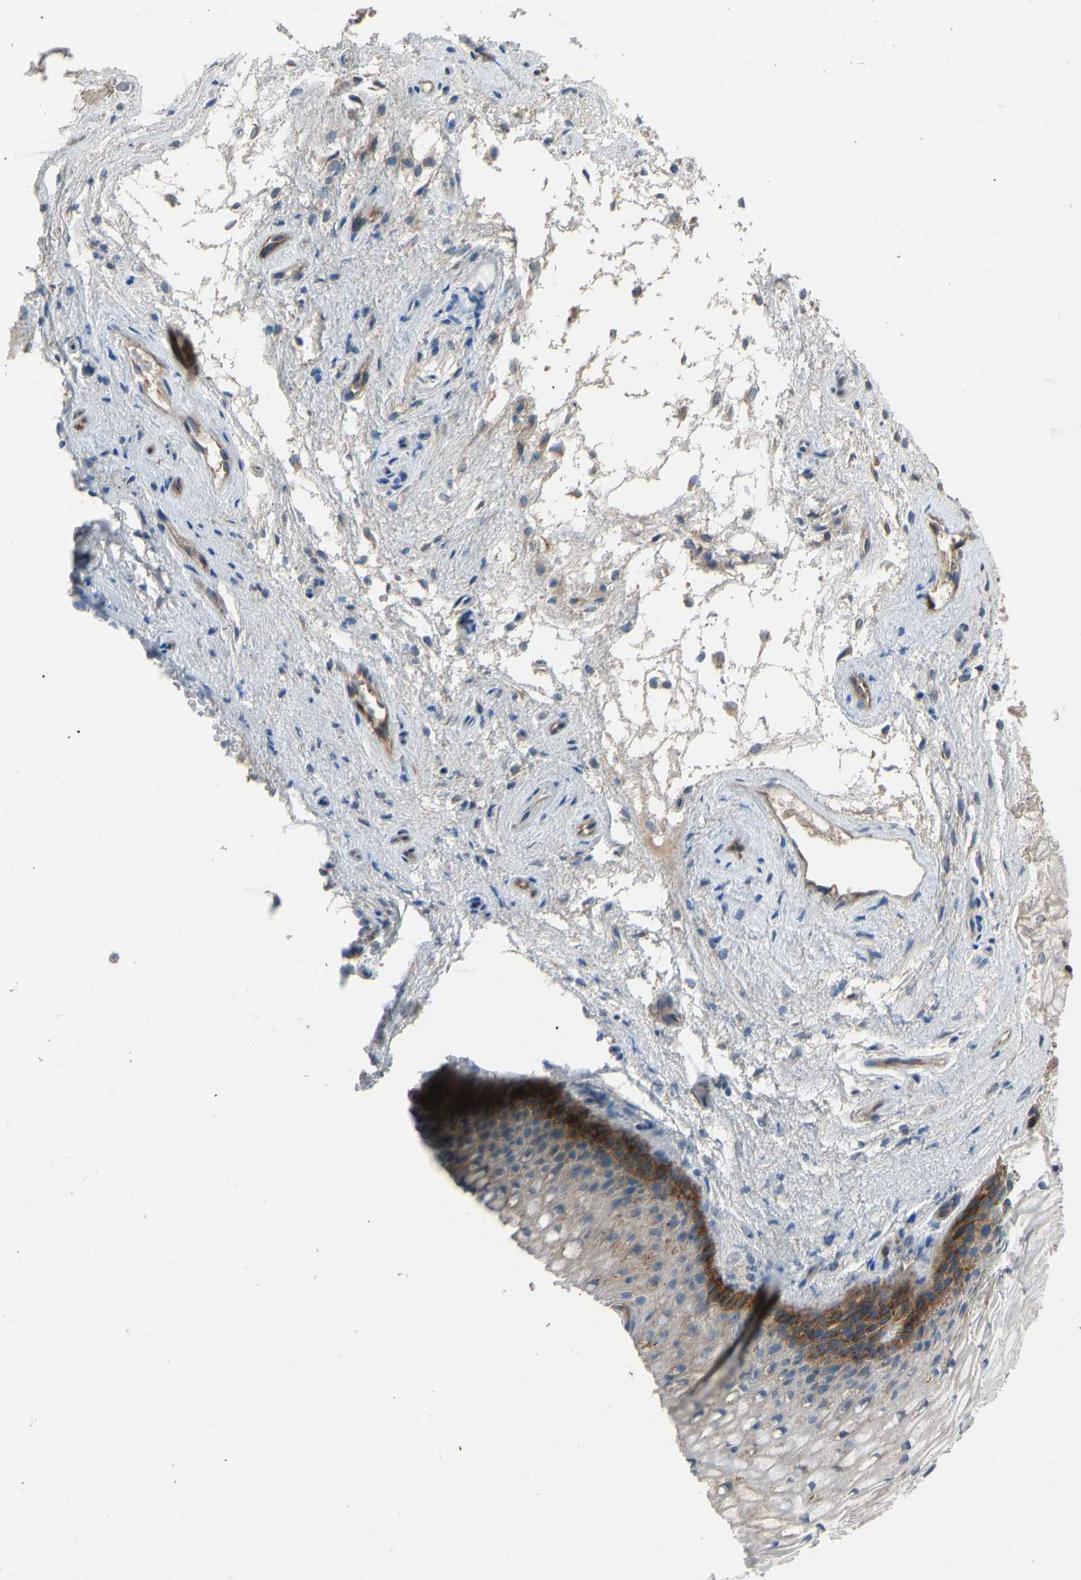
{"staining": {"intensity": "strong", "quantity": "<25%", "location": "cytoplasmic/membranous"}, "tissue": "vagina", "cell_type": "Squamous epithelial cells", "image_type": "normal", "snomed": [{"axis": "morphology", "description": "Normal tissue, NOS"}, {"axis": "topography", "description": "Vagina"}], "caption": "A high-resolution image shows immunohistochemistry (IHC) staining of unremarkable vagina, which exhibits strong cytoplasmic/membranous staining in approximately <25% of squamous epithelial cells.", "gene": "TGFBR3", "patient": {"sex": "female", "age": 34}}